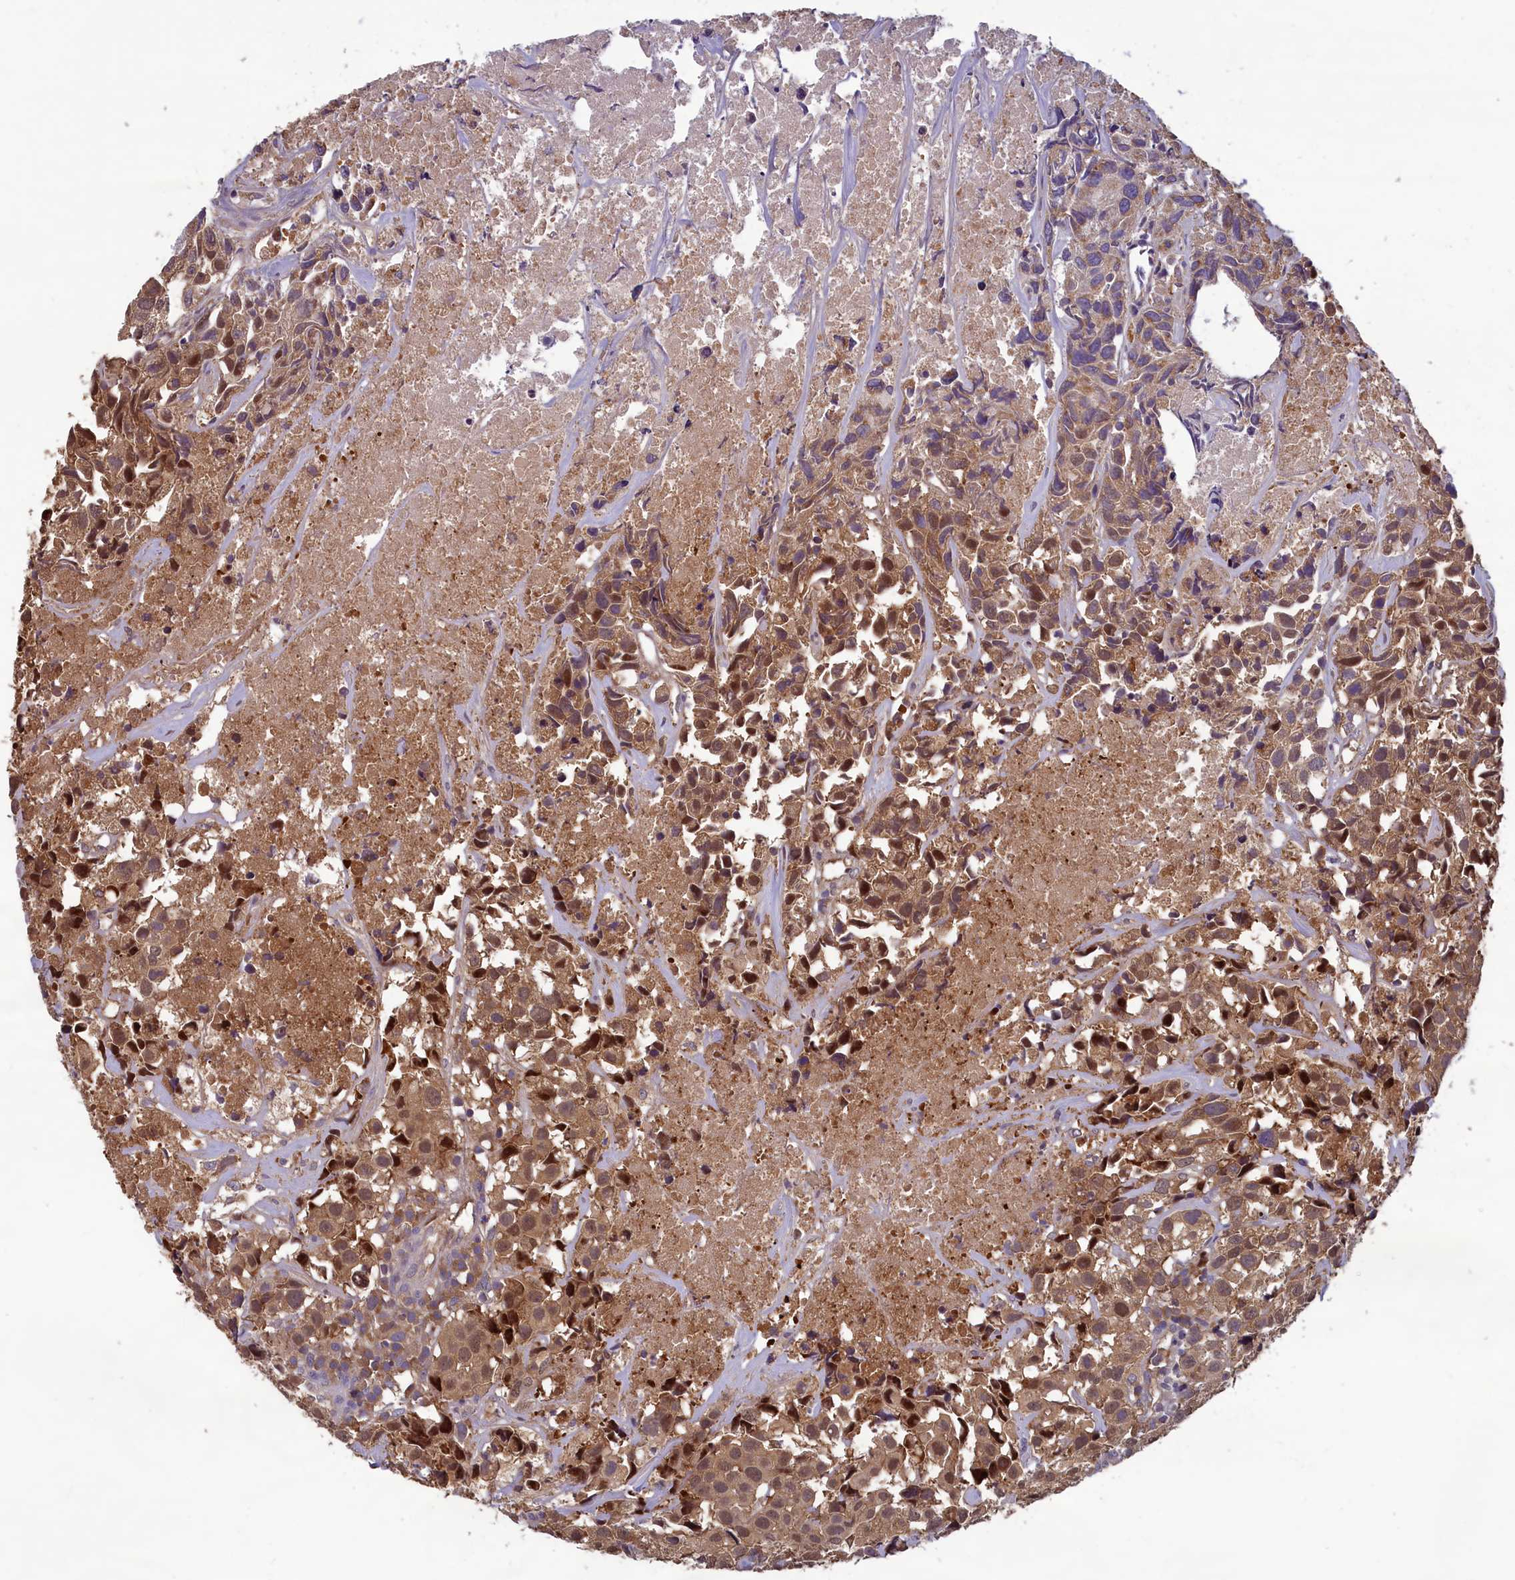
{"staining": {"intensity": "moderate", "quantity": "25%-75%", "location": "cytoplasmic/membranous,nuclear"}, "tissue": "urothelial cancer", "cell_type": "Tumor cells", "image_type": "cancer", "snomed": [{"axis": "morphology", "description": "Urothelial carcinoma, High grade"}, {"axis": "topography", "description": "Urinary bladder"}], "caption": "DAB (3,3'-diaminobenzidine) immunohistochemical staining of urothelial cancer shows moderate cytoplasmic/membranous and nuclear protein staining in about 25%-75% of tumor cells. (DAB (3,3'-diaminobenzidine) IHC, brown staining for protein, blue staining for nuclei).", "gene": "CCDC15", "patient": {"sex": "female", "age": 75}}